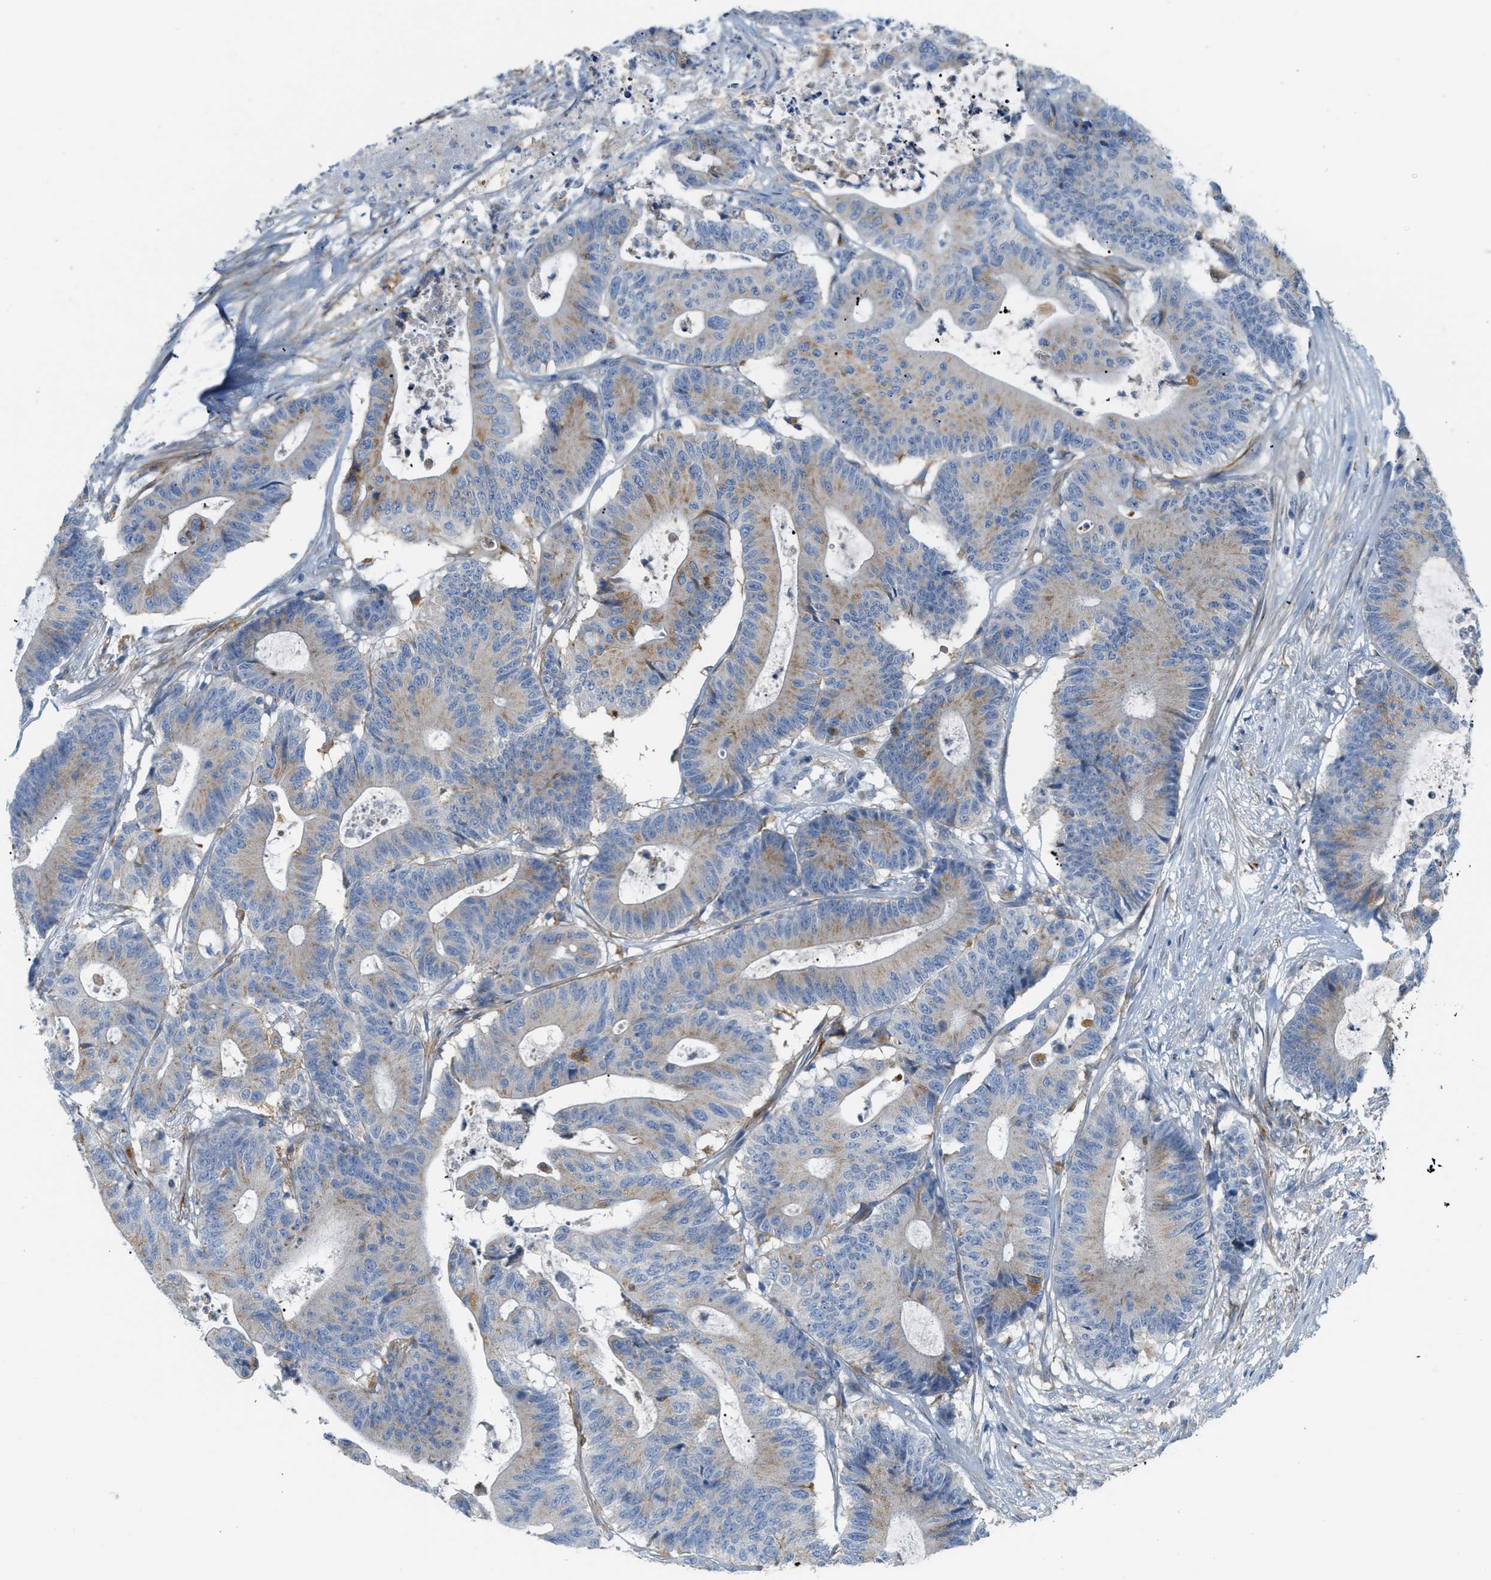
{"staining": {"intensity": "weak", "quantity": "25%-75%", "location": "cytoplasmic/membranous"}, "tissue": "colorectal cancer", "cell_type": "Tumor cells", "image_type": "cancer", "snomed": [{"axis": "morphology", "description": "Adenocarcinoma, NOS"}, {"axis": "topography", "description": "Colon"}], "caption": "High-magnification brightfield microscopy of colorectal cancer stained with DAB (3,3'-diaminobenzidine) (brown) and counterstained with hematoxylin (blue). tumor cells exhibit weak cytoplasmic/membranous positivity is present in approximately25%-75% of cells.", "gene": "LMBRD1", "patient": {"sex": "female", "age": 84}}